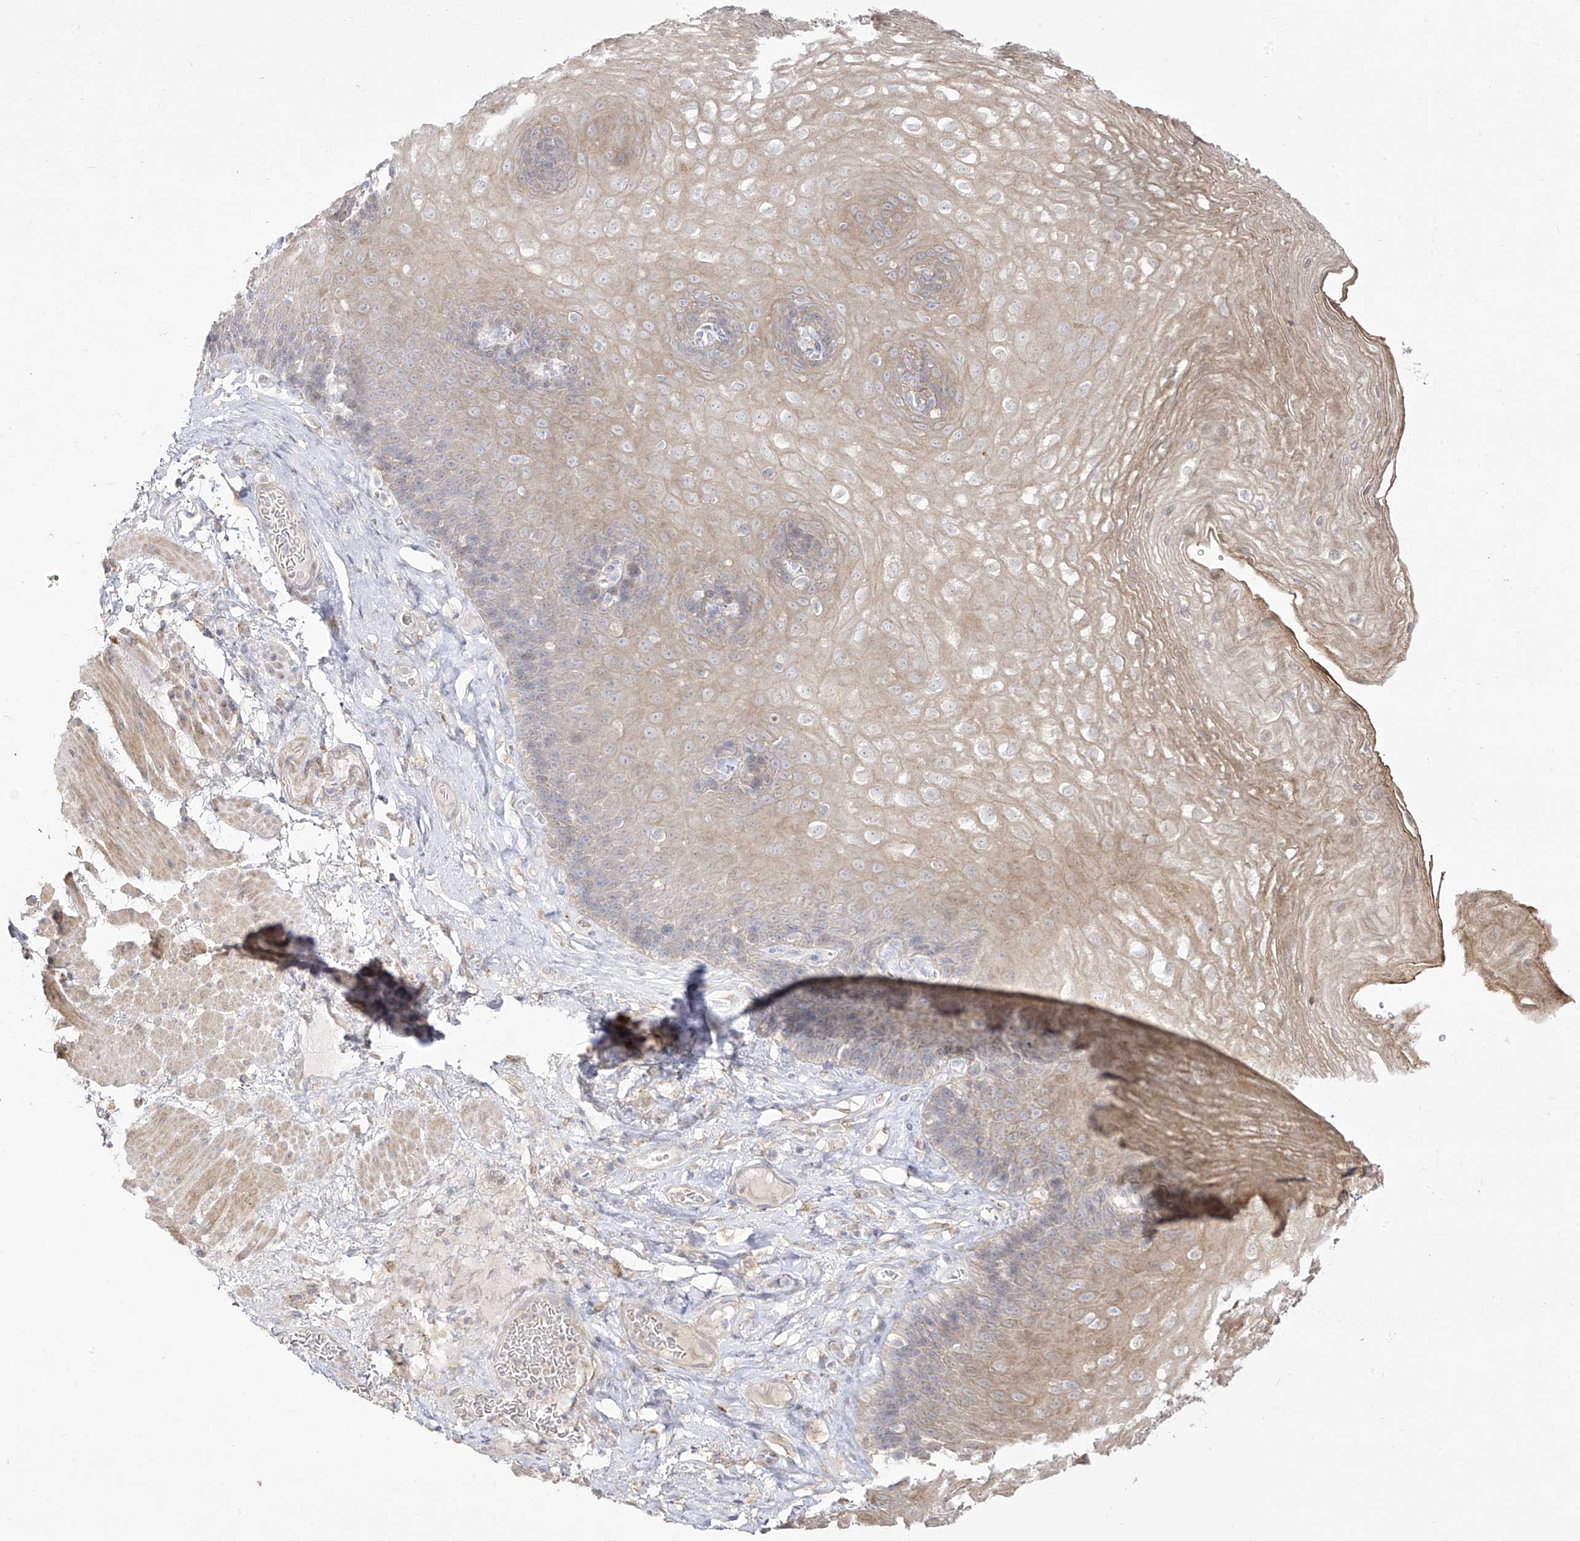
{"staining": {"intensity": "weak", "quantity": "<25%", "location": "cytoplasmic/membranous"}, "tissue": "esophagus", "cell_type": "Squamous epithelial cells", "image_type": "normal", "snomed": [{"axis": "morphology", "description": "Normal tissue, NOS"}, {"axis": "topography", "description": "Esophagus"}], "caption": "This is an immunohistochemistry (IHC) photomicrograph of unremarkable human esophagus. There is no expression in squamous epithelial cells.", "gene": "ZGRF1", "patient": {"sex": "female", "age": 66}}